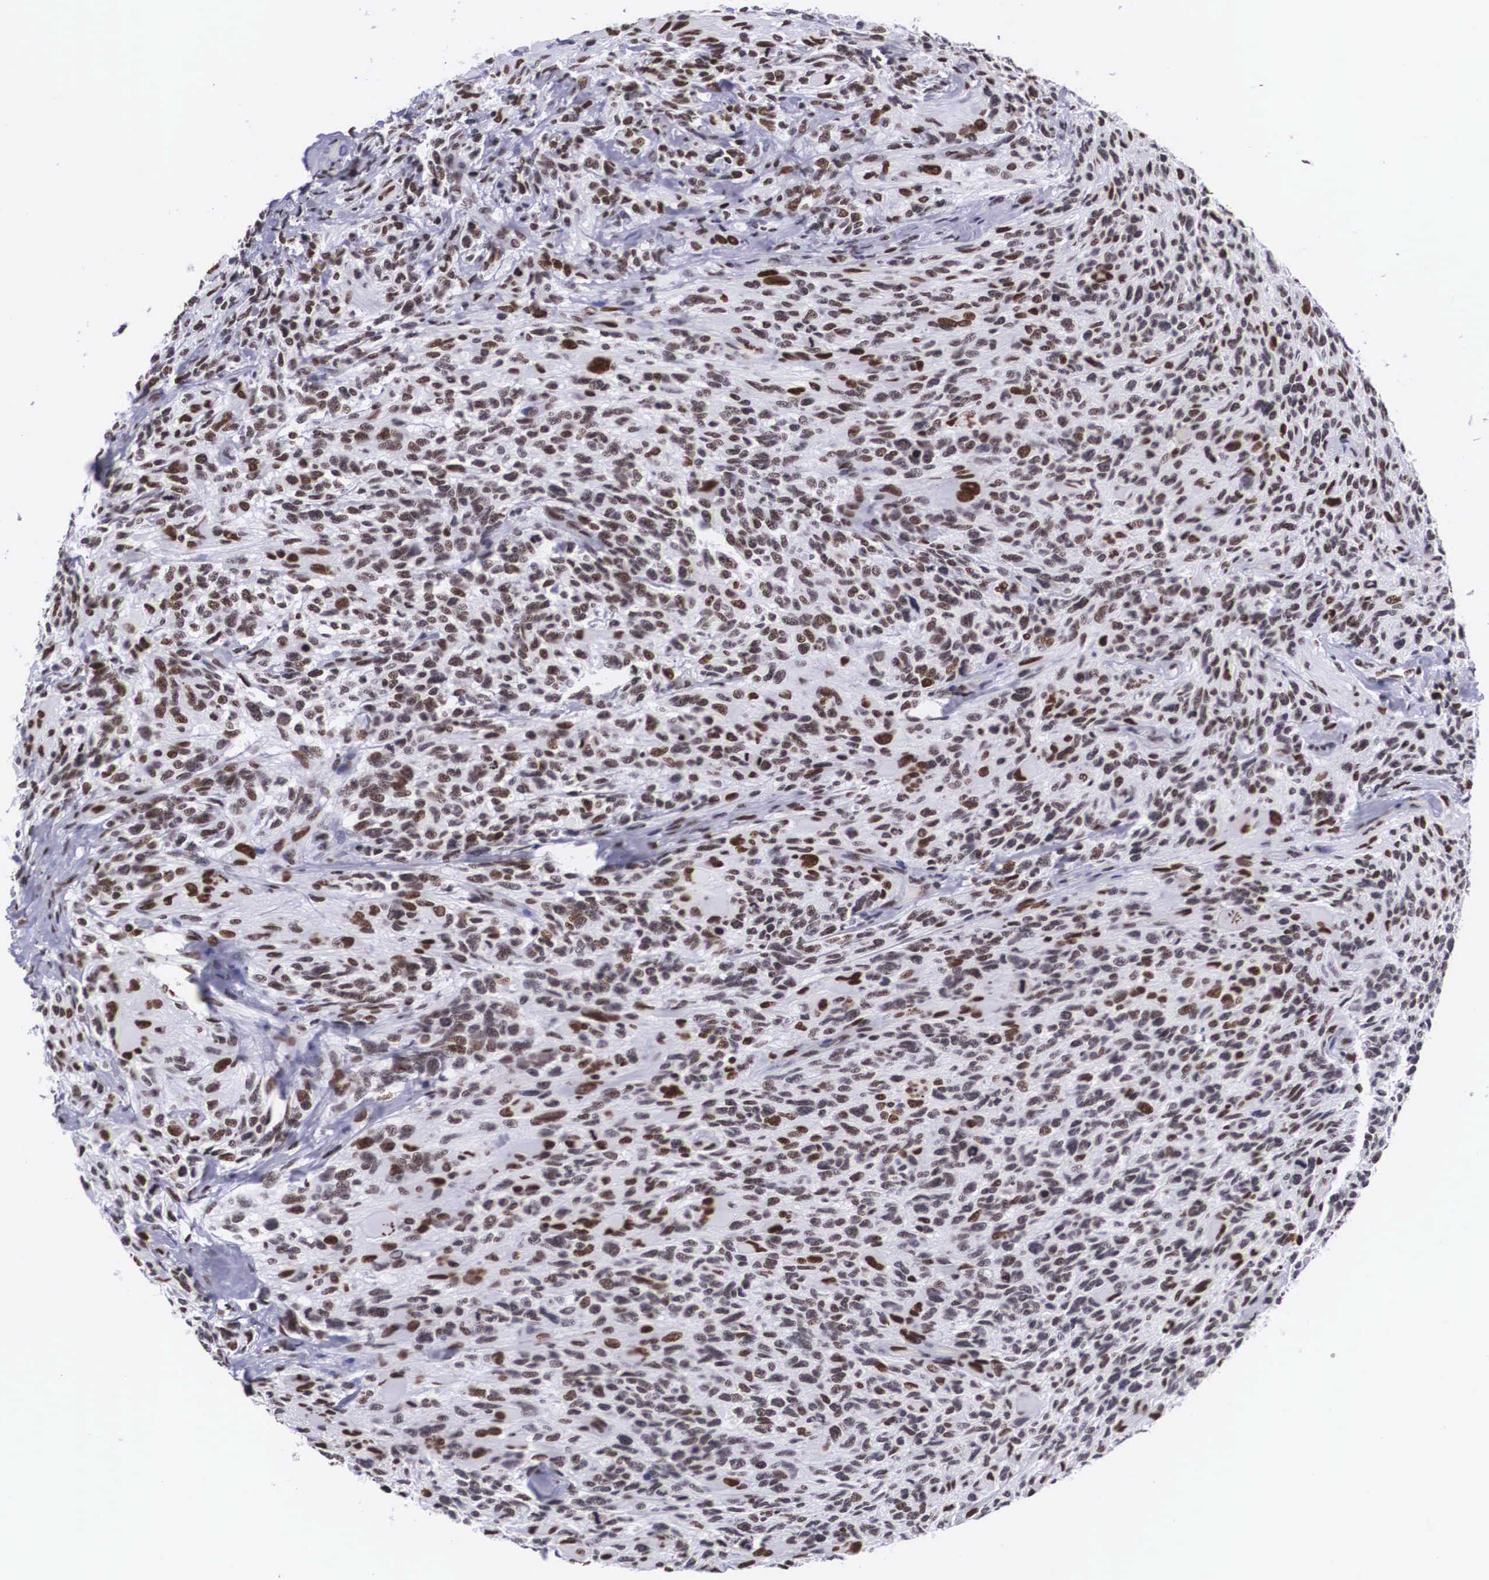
{"staining": {"intensity": "strong", "quantity": ">75%", "location": "nuclear"}, "tissue": "glioma", "cell_type": "Tumor cells", "image_type": "cancer", "snomed": [{"axis": "morphology", "description": "Glioma, malignant, High grade"}, {"axis": "topography", "description": "Brain"}], "caption": "DAB immunohistochemical staining of malignant high-grade glioma reveals strong nuclear protein staining in about >75% of tumor cells. (IHC, brightfield microscopy, high magnification).", "gene": "MECP2", "patient": {"sex": "male", "age": 69}}